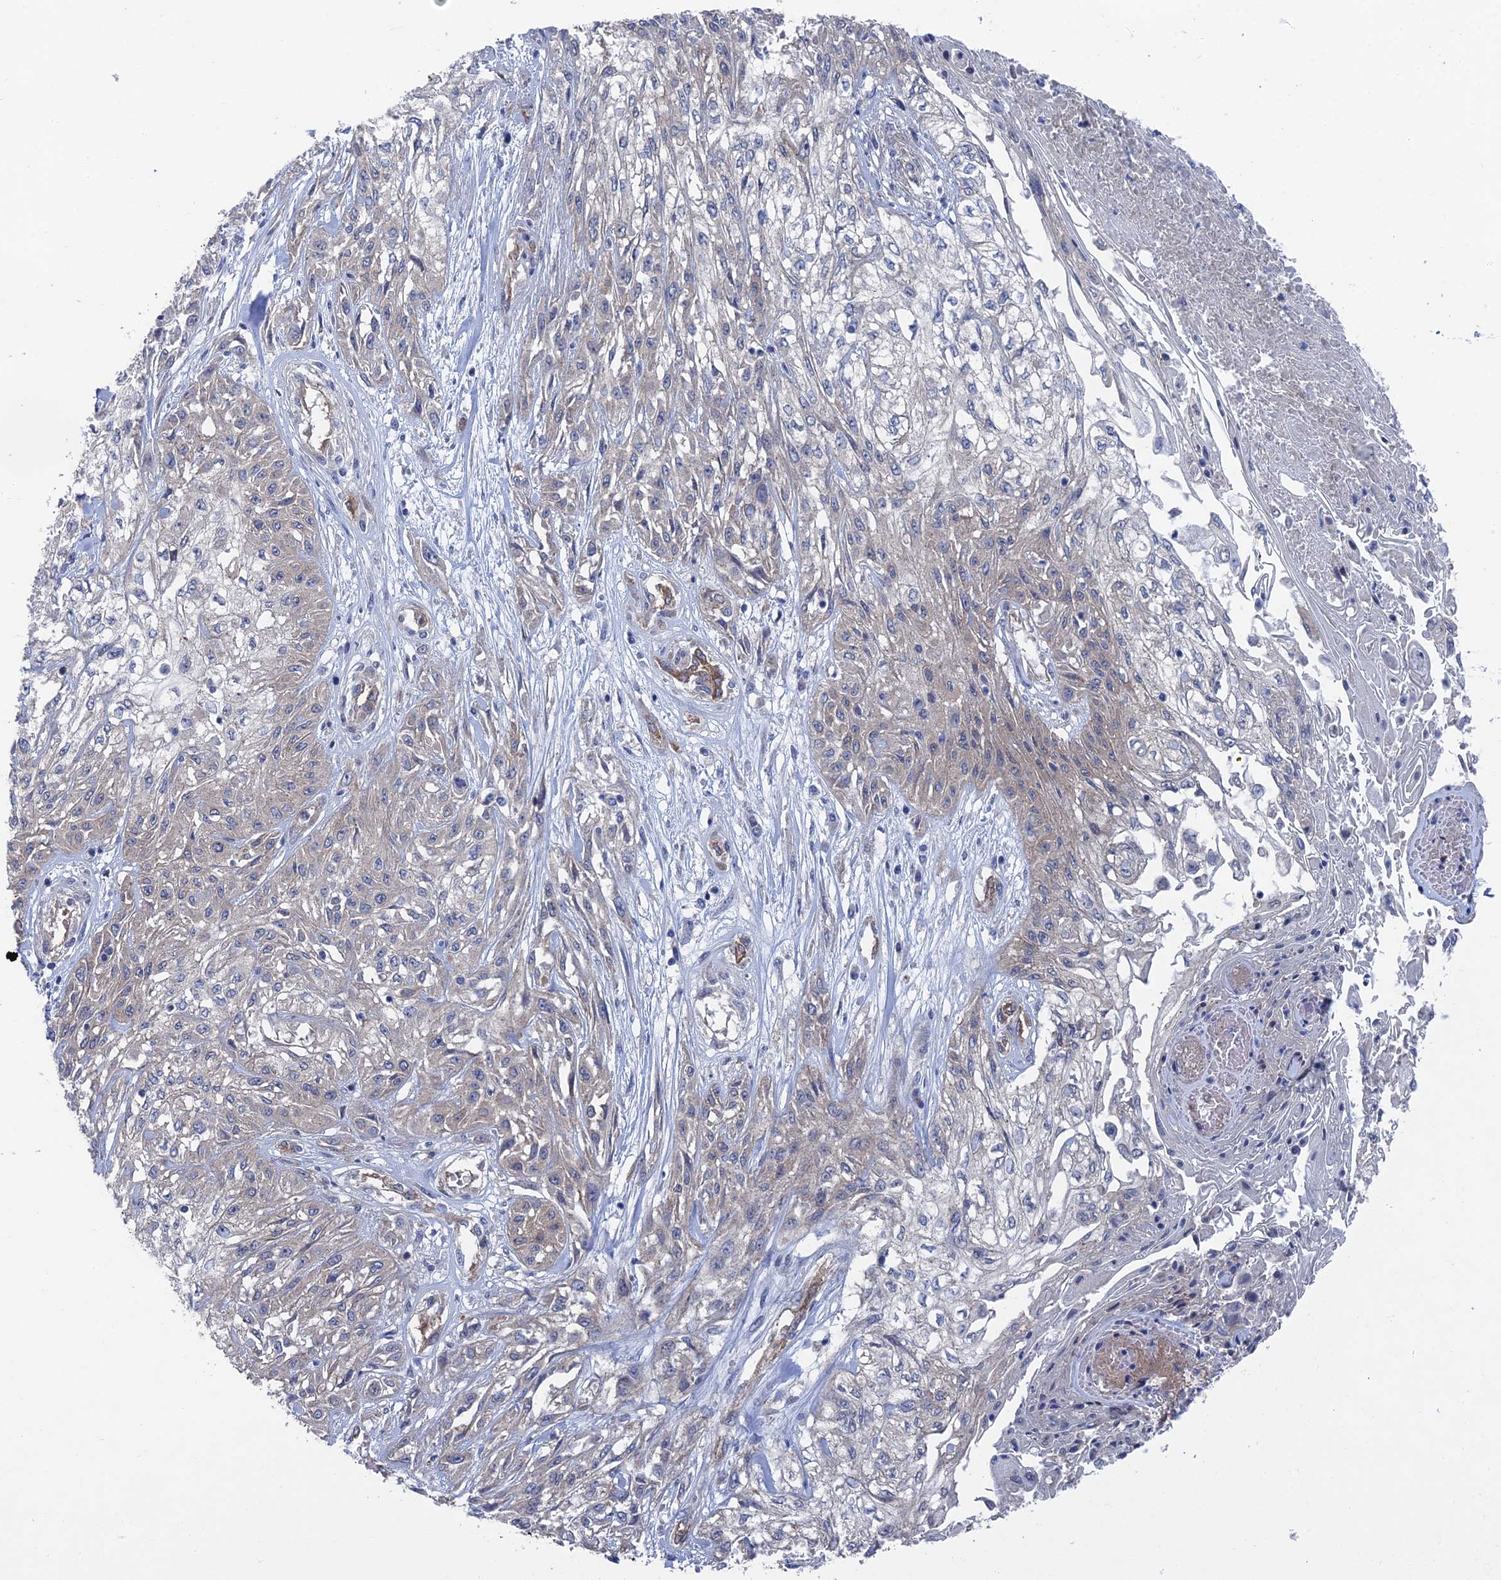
{"staining": {"intensity": "negative", "quantity": "none", "location": "none"}, "tissue": "skin cancer", "cell_type": "Tumor cells", "image_type": "cancer", "snomed": [{"axis": "morphology", "description": "Squamous cell carcinoma, NOS"}, {"axis": "morphology", "description": "Squamous cell carcinoma, metastatic, NOS"}, {"axis": "topography", "description": "Skin"}, {"axis": "topography", "description": "Lymph node"}], "caption": "Histopathology image shows no protein positivity in tumor cells of skin cancer tissue.", "gene": "ARAP3", "patient": {"sex": "male", "age": 75}}